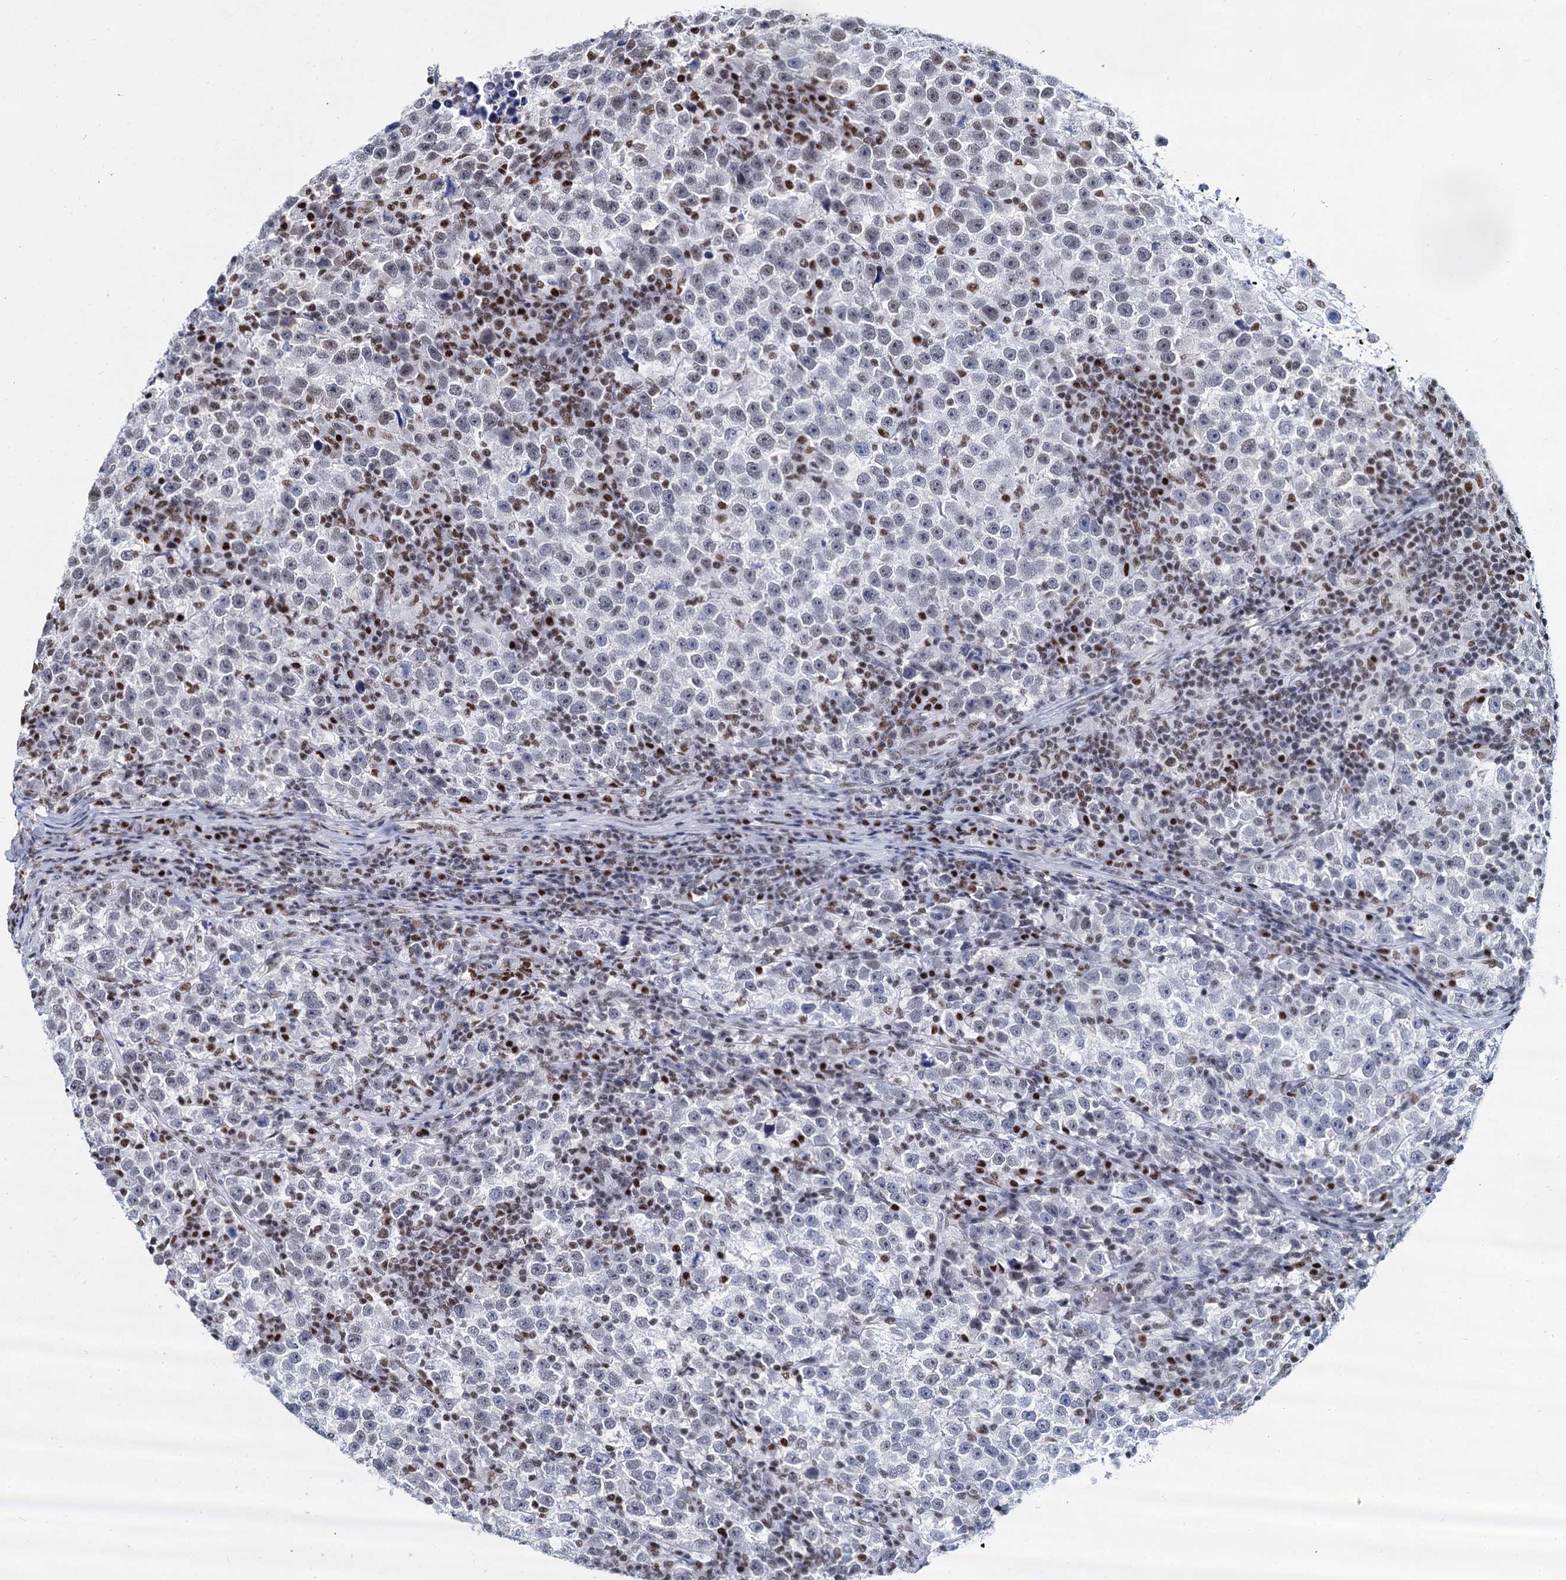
{"staining": {"intensity": "weak", "quantity": "<25%", "location": "nuclear"}, "tissue": "testis cancer", "cell_type": "Tumor cells", "image_type": "cancer", "snomed": [{"axis": "morphology", "description": "Normal tissue, NOS"}, {"axis": "morphology", "description": "Seminoma, NOS"}, {"axis": "topography", "description": "Testis"}], "caption": "A histopathology image of testis cancer (seminoma) stained for a protein demonstrates no brown staining in tumor cells.", "gene": "DCPS", "patient": {"sex": "male", "age": 43}}